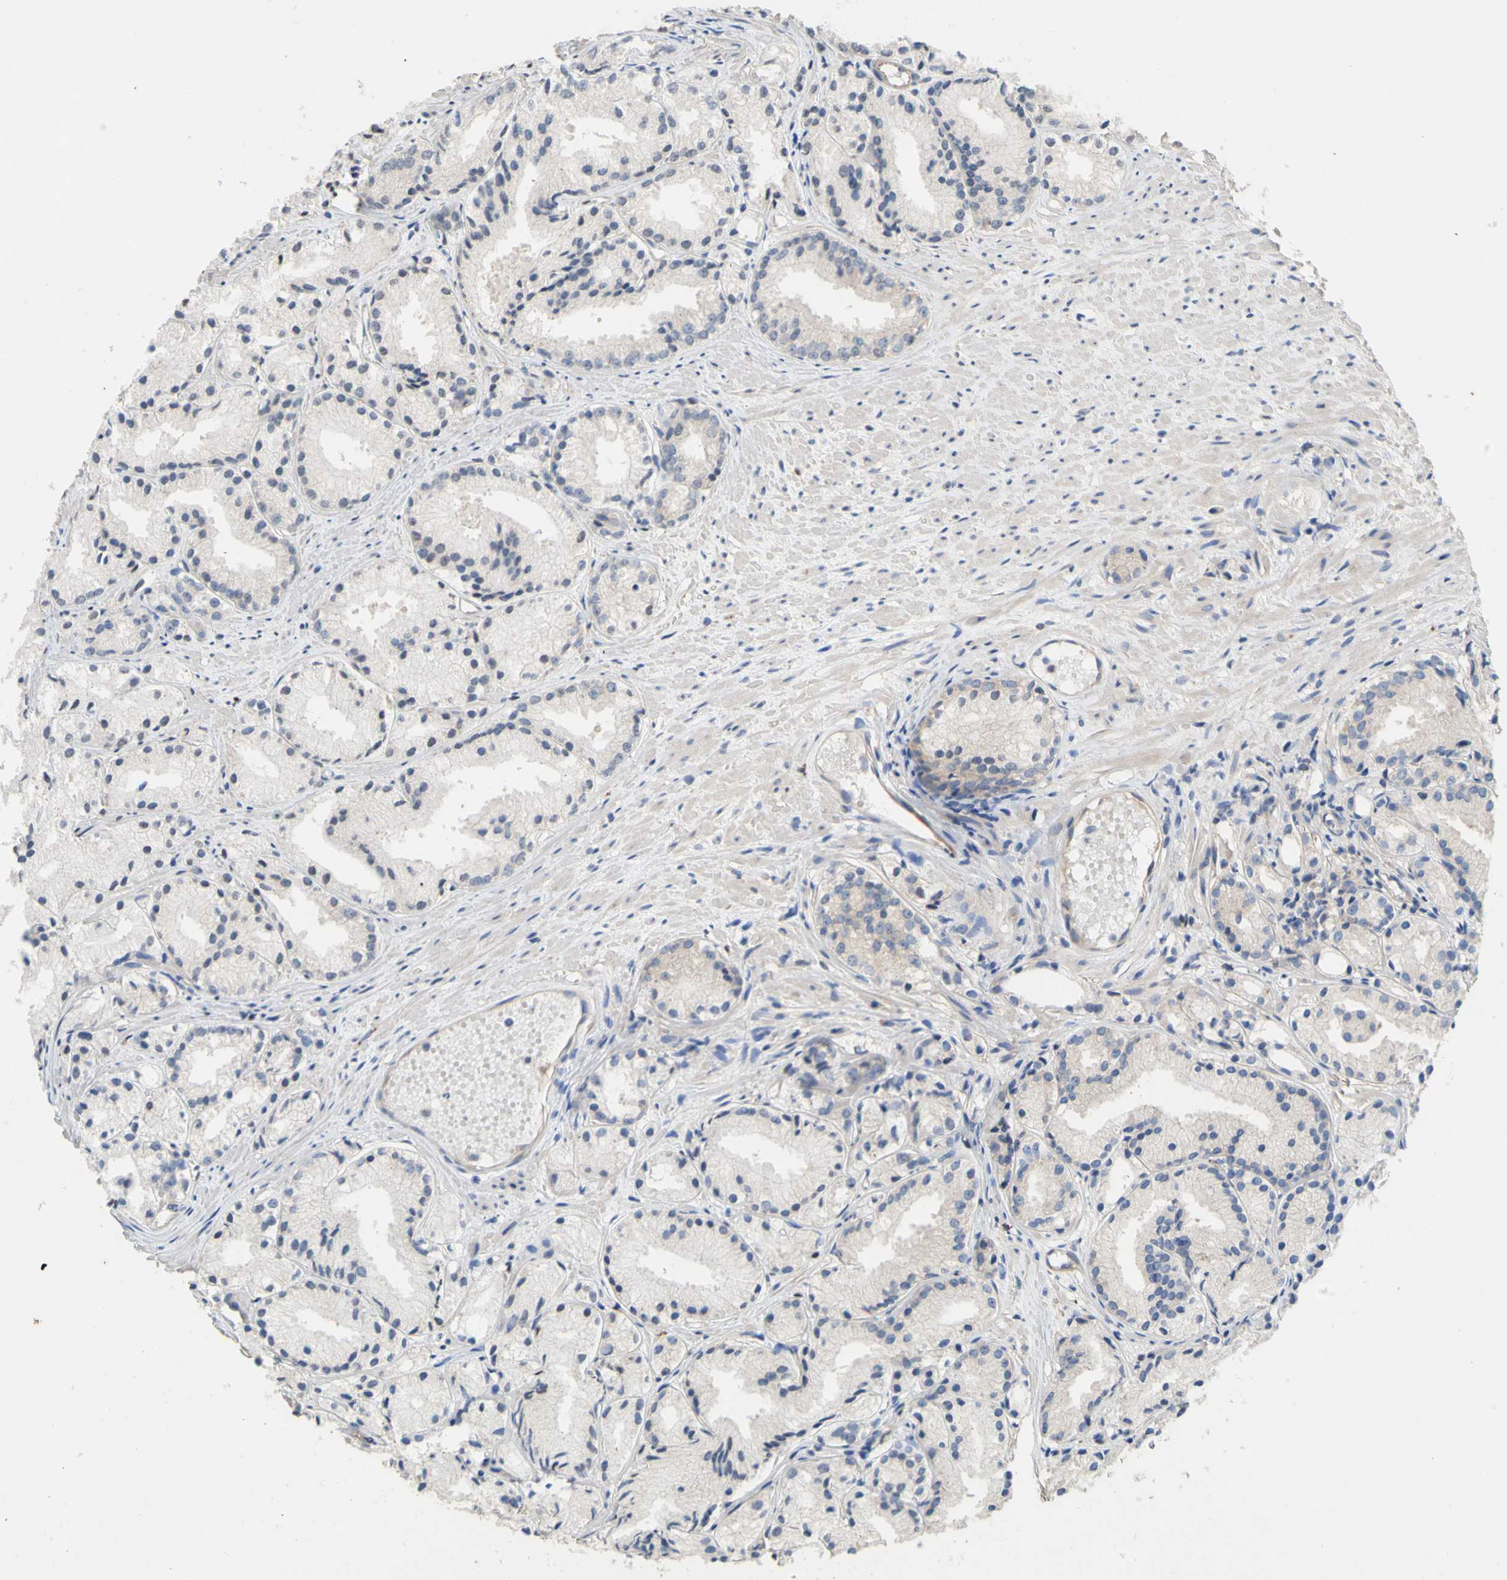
{"staining": {"intensity": "negative", "quantity": "none", "location": "none"}, "tissue": "prostate cancer", "cell_type": "Tumor cells", "image_type": "cancer", "snomed": [{"axis": "morphology", "description": "Adenocarcinoma, Low grade"}, {"axis": "topography", "description": "Prostate"}], "caption": "Photomicrograph shows no protein staining in tumor cells of prostate cancer (low-grade adenocarcinoma) tissue. The staining was performed using DAB (3,3'-diaminobenzidine) to visualize the protein expression in brown, while the nuclei were stained in blue with hematoxylin (Magnification: 20x).", "gene": "EIF2S3", "patient": {"sex": "male", "age": 72}}